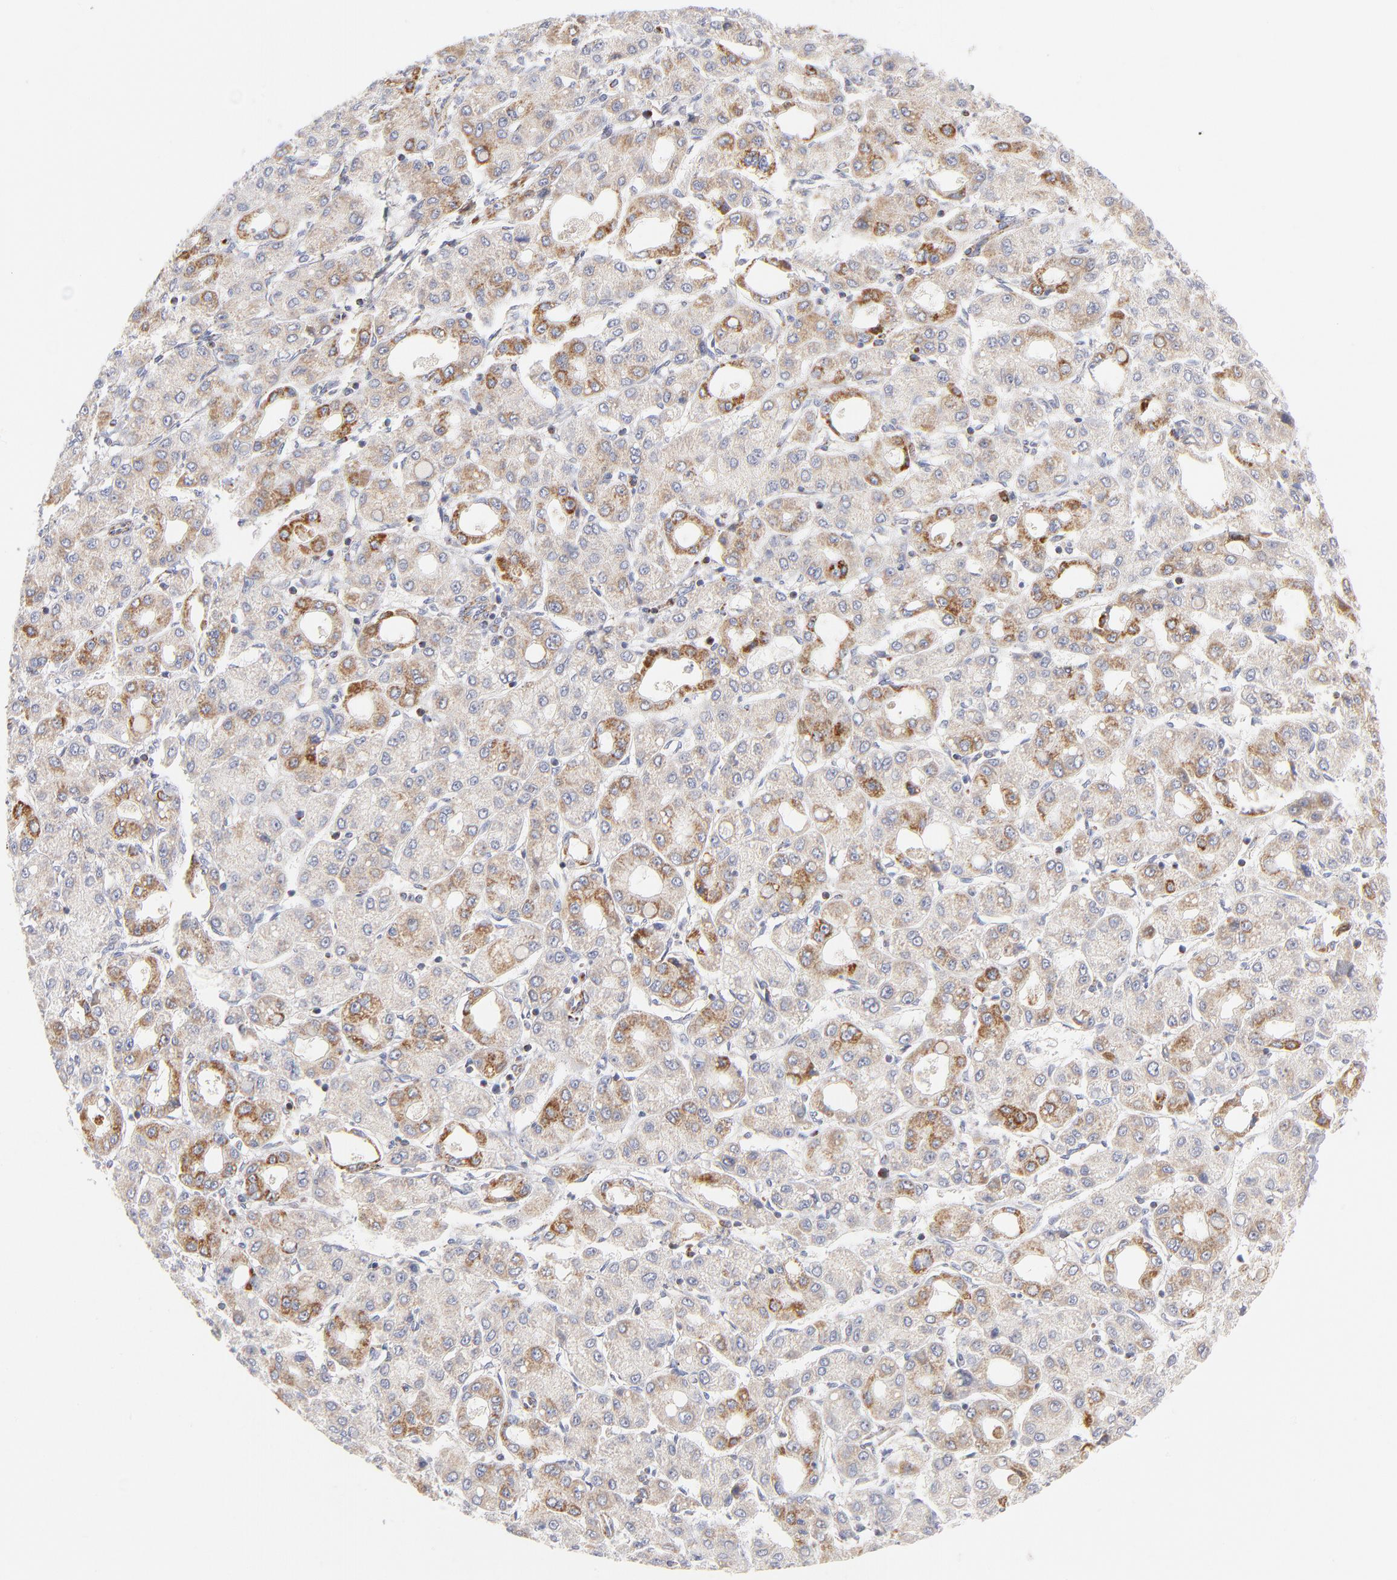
{"staining": {"intensity": "weak", "quantity": ">75%", "location": "cytoplasmic/membranous"}, "tissue": "liver cancer", "cell_type": "Tumor cells", "image_type": "cancer", "snomed": [{"axis": "morphology", "description": "Carcinoma, Hepatocellular, NOS"}, {"axis": "topography", "description": "Liver"}], "caption": "Liver cancer stained with a protein marker exhibits weak staining in tumor cells.", "gene": "DLAT", "patient": {"sex": "male", "age": 69}}